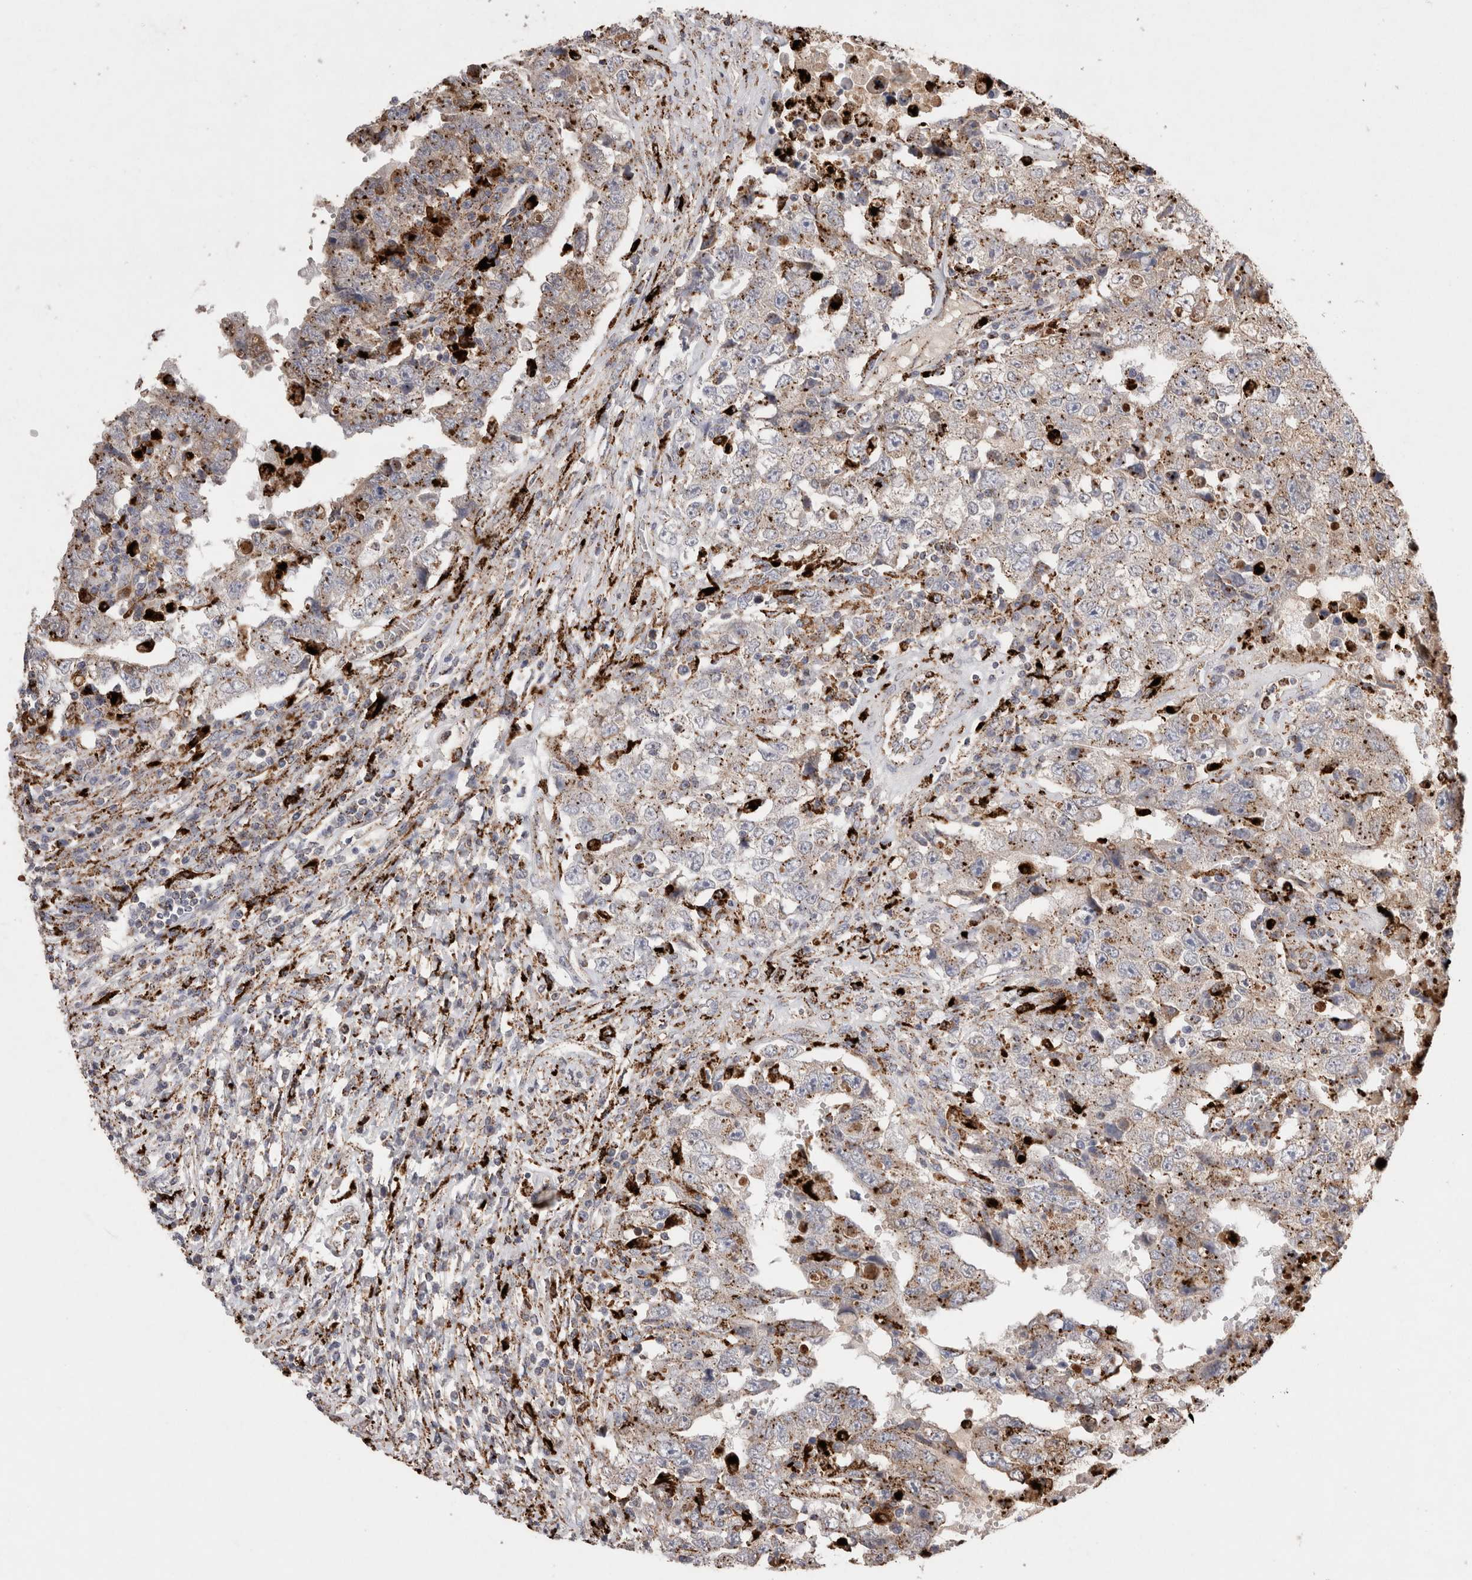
{"staining": {"intensity": "moderate", "quantity": ">75%", "location": "cytoplasmic/membranous"}, "tissue": "testis cancer", "cell_type": "Tumor cells", "image_type": "cancer", "snomed": [{"axis": "morphology", "description": "Carcinoma, Embryonal, NOS"}, {"axis": "topography", "description": "Testis"}], "caption": "An image of human embryonal carcinoma (testis) stained for a protein reveals moderate cytoplasmic/membranous brown staining in tumor cells. Ihc stains the protein of interest in brown and the nuclei are stained blue.", "gene": "CTSA", "patient": {"sex": "male", "age": 26}}